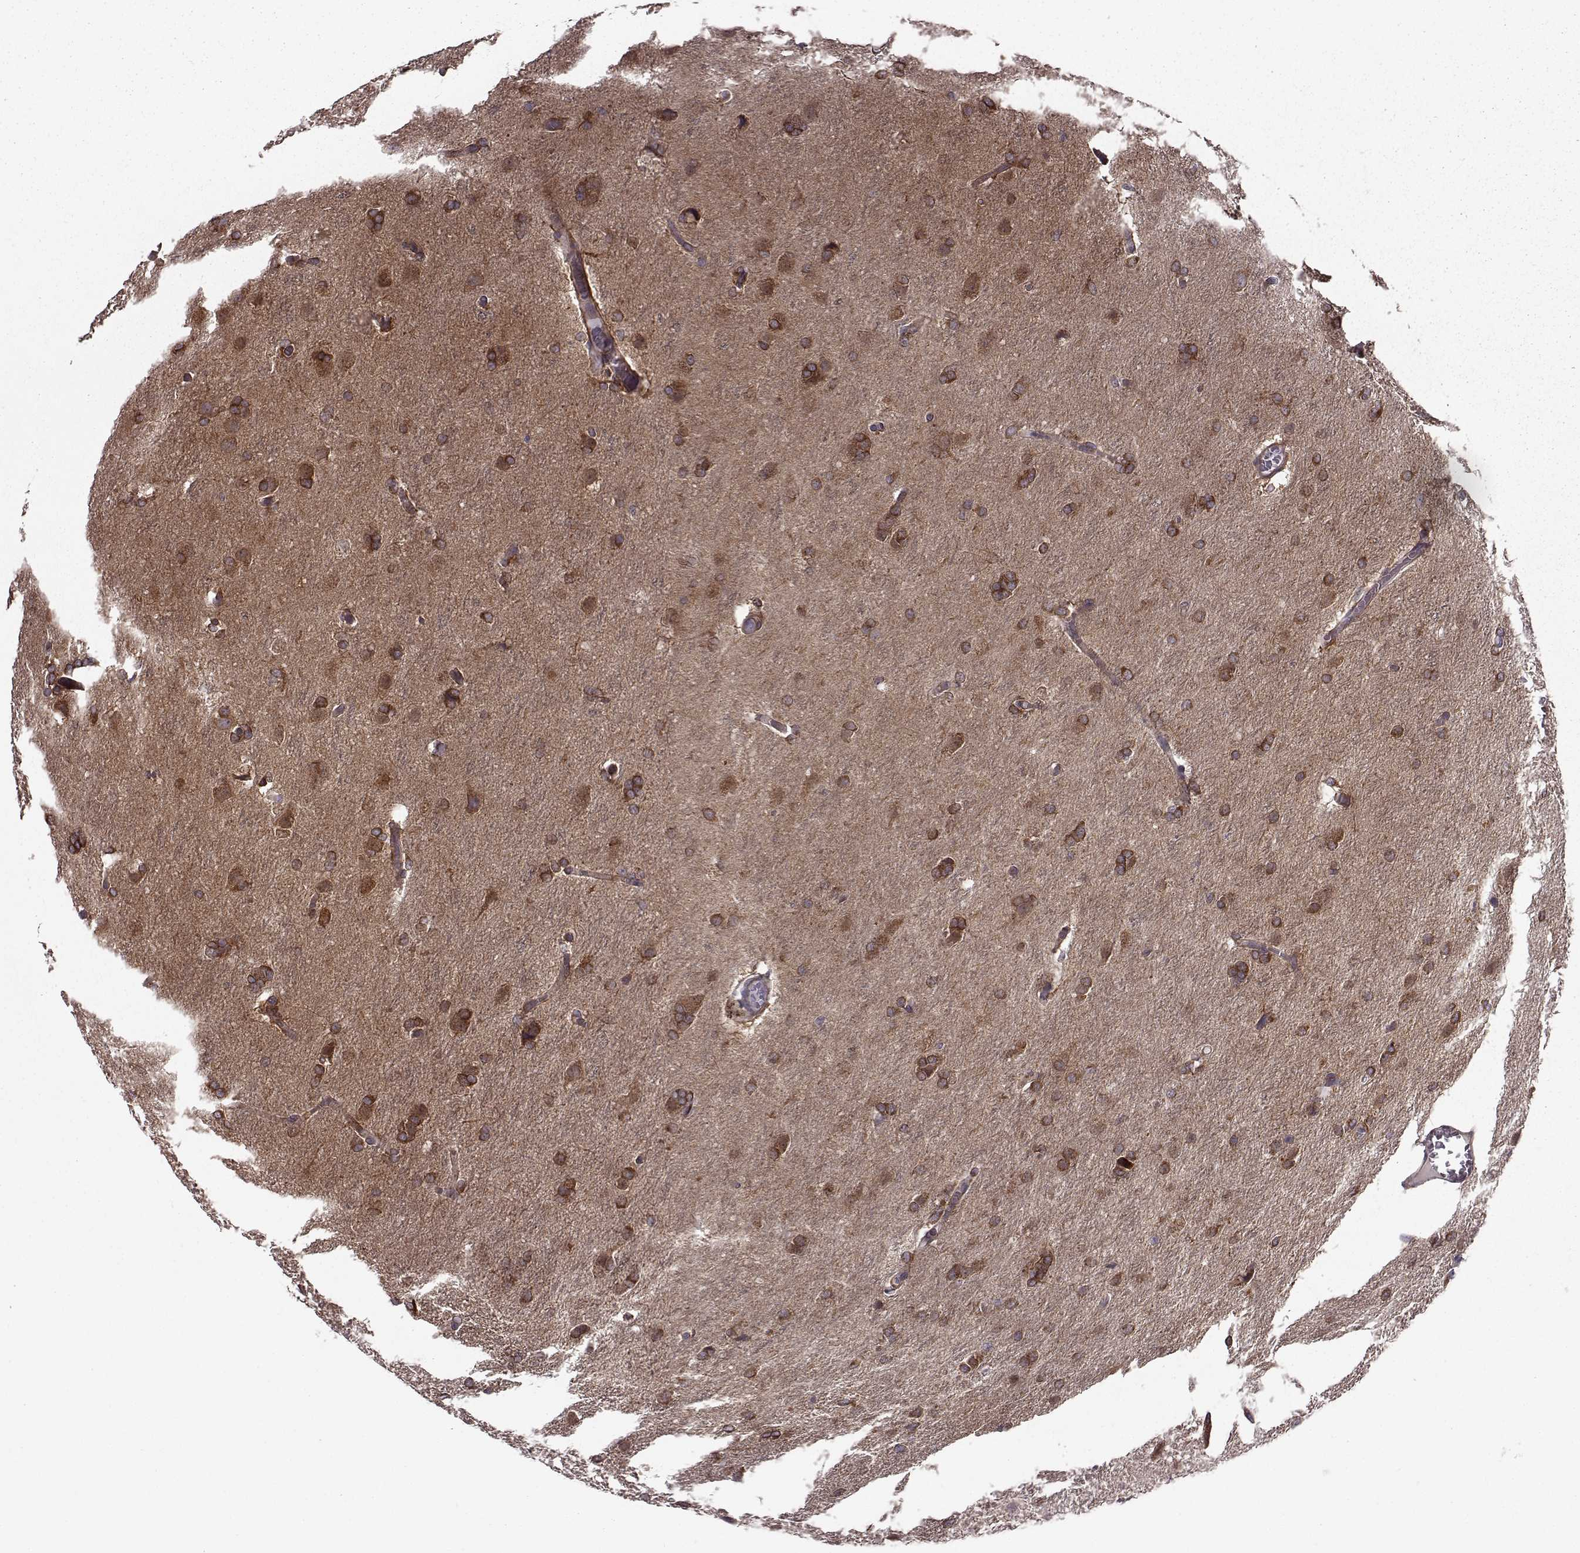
{"staining": {"intensity": "strong", "quantity": "25%-75%", "location": "cytoplasmic/membranous"}, "tissue": "glioma", "cell_type": "Tumor cells", "image_type": "cancer", "snomed": [{"axis": "morphology", "description": "Glioma, malignant, High grade"}, {"axis": "topography", "description": "Brain"}], "caption": "Protein analysis of glioma tissue exhibits strong cytoplasmic/membranous staining in approximately 25%-75% of tumor cells.", "gene": "RABGAP1", "patient": {"sex": "male", "age": 68}}